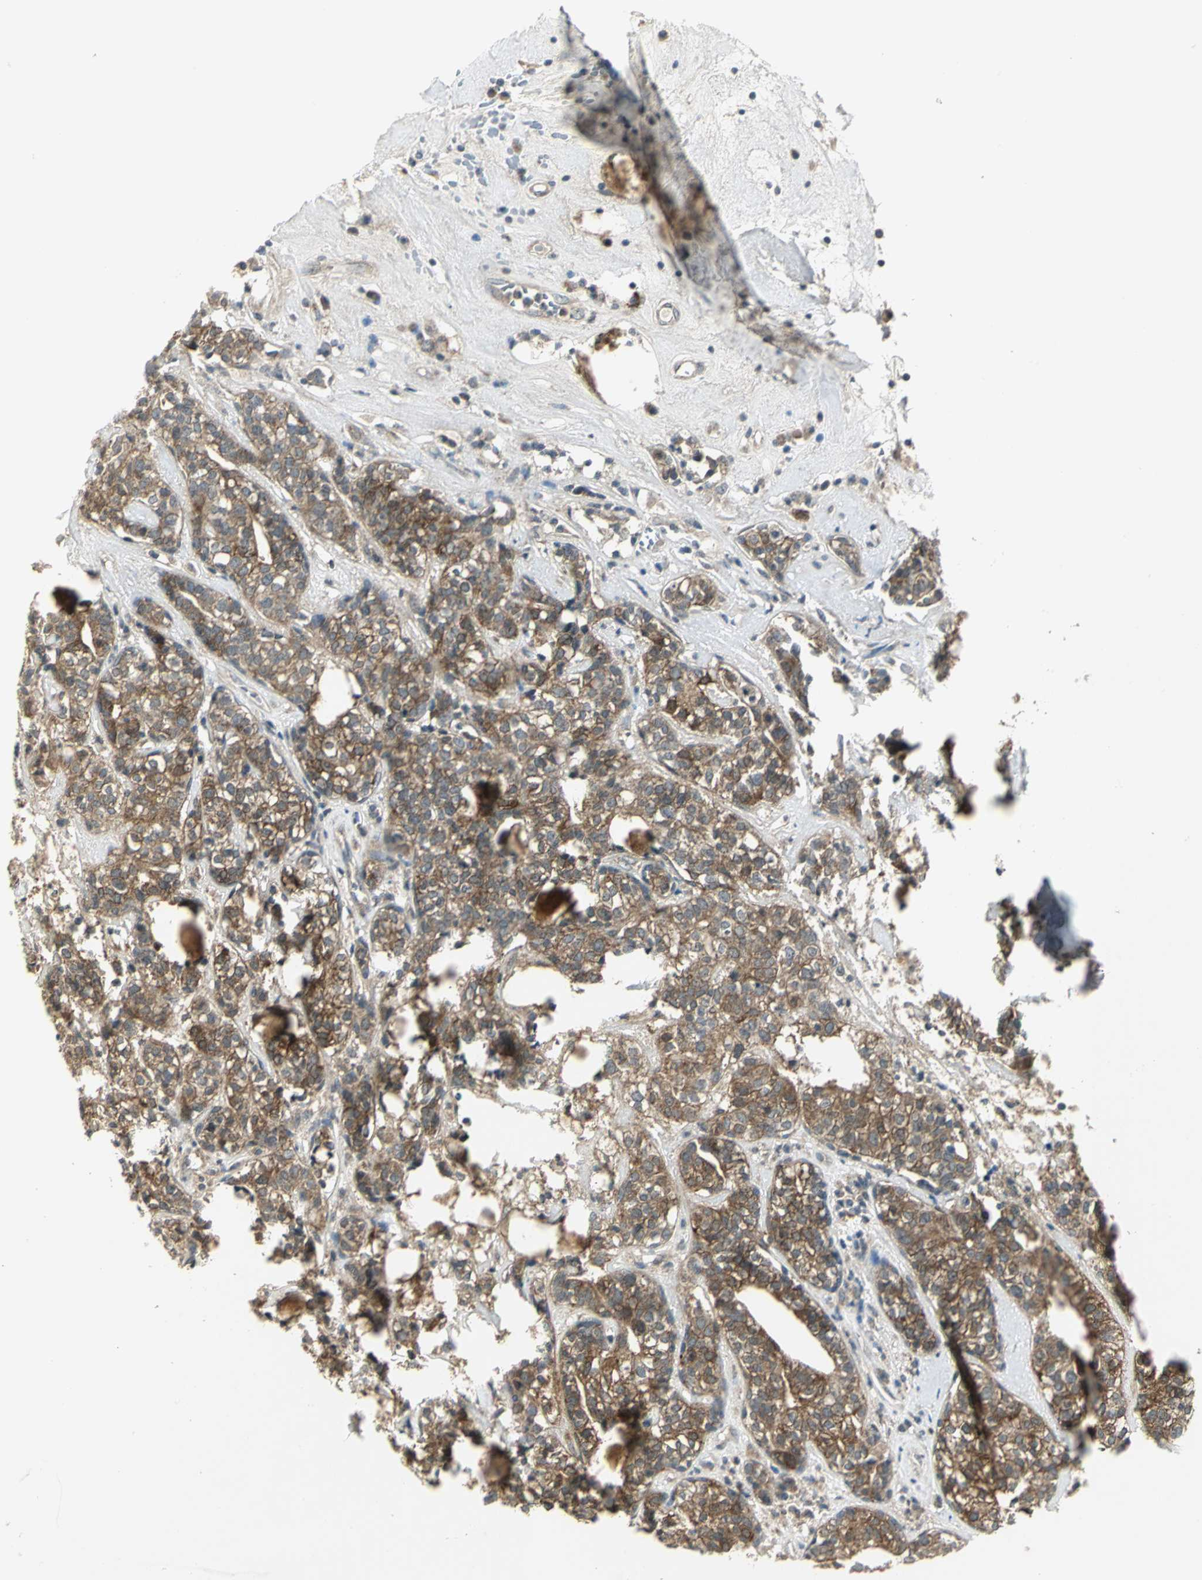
{"staining": {"intensity": "moderate", "quantity": ">75%", "location": "cytoplasmic/membranous"}, "tissue": "head and neck cancer", "cell_type": "Tumor cells", "image_type": "cancer", "snomed": [{"axis": "morphology", "description": "Adenocarcinoma, NOS"}, {"axis": "topography", "description": "Salivary gland"}, {"axis": "topography", "description": "Head-Neck"}], "caption": "Immunohistochemical staining of adenocarcinoma (head and neck) exhibits medium levels of moderate cytoplasmic/membranous staining in about >75% of tumor cells.", "gene": "MAPK8IP3", "patient": {"sex": "female", "age": 65}}